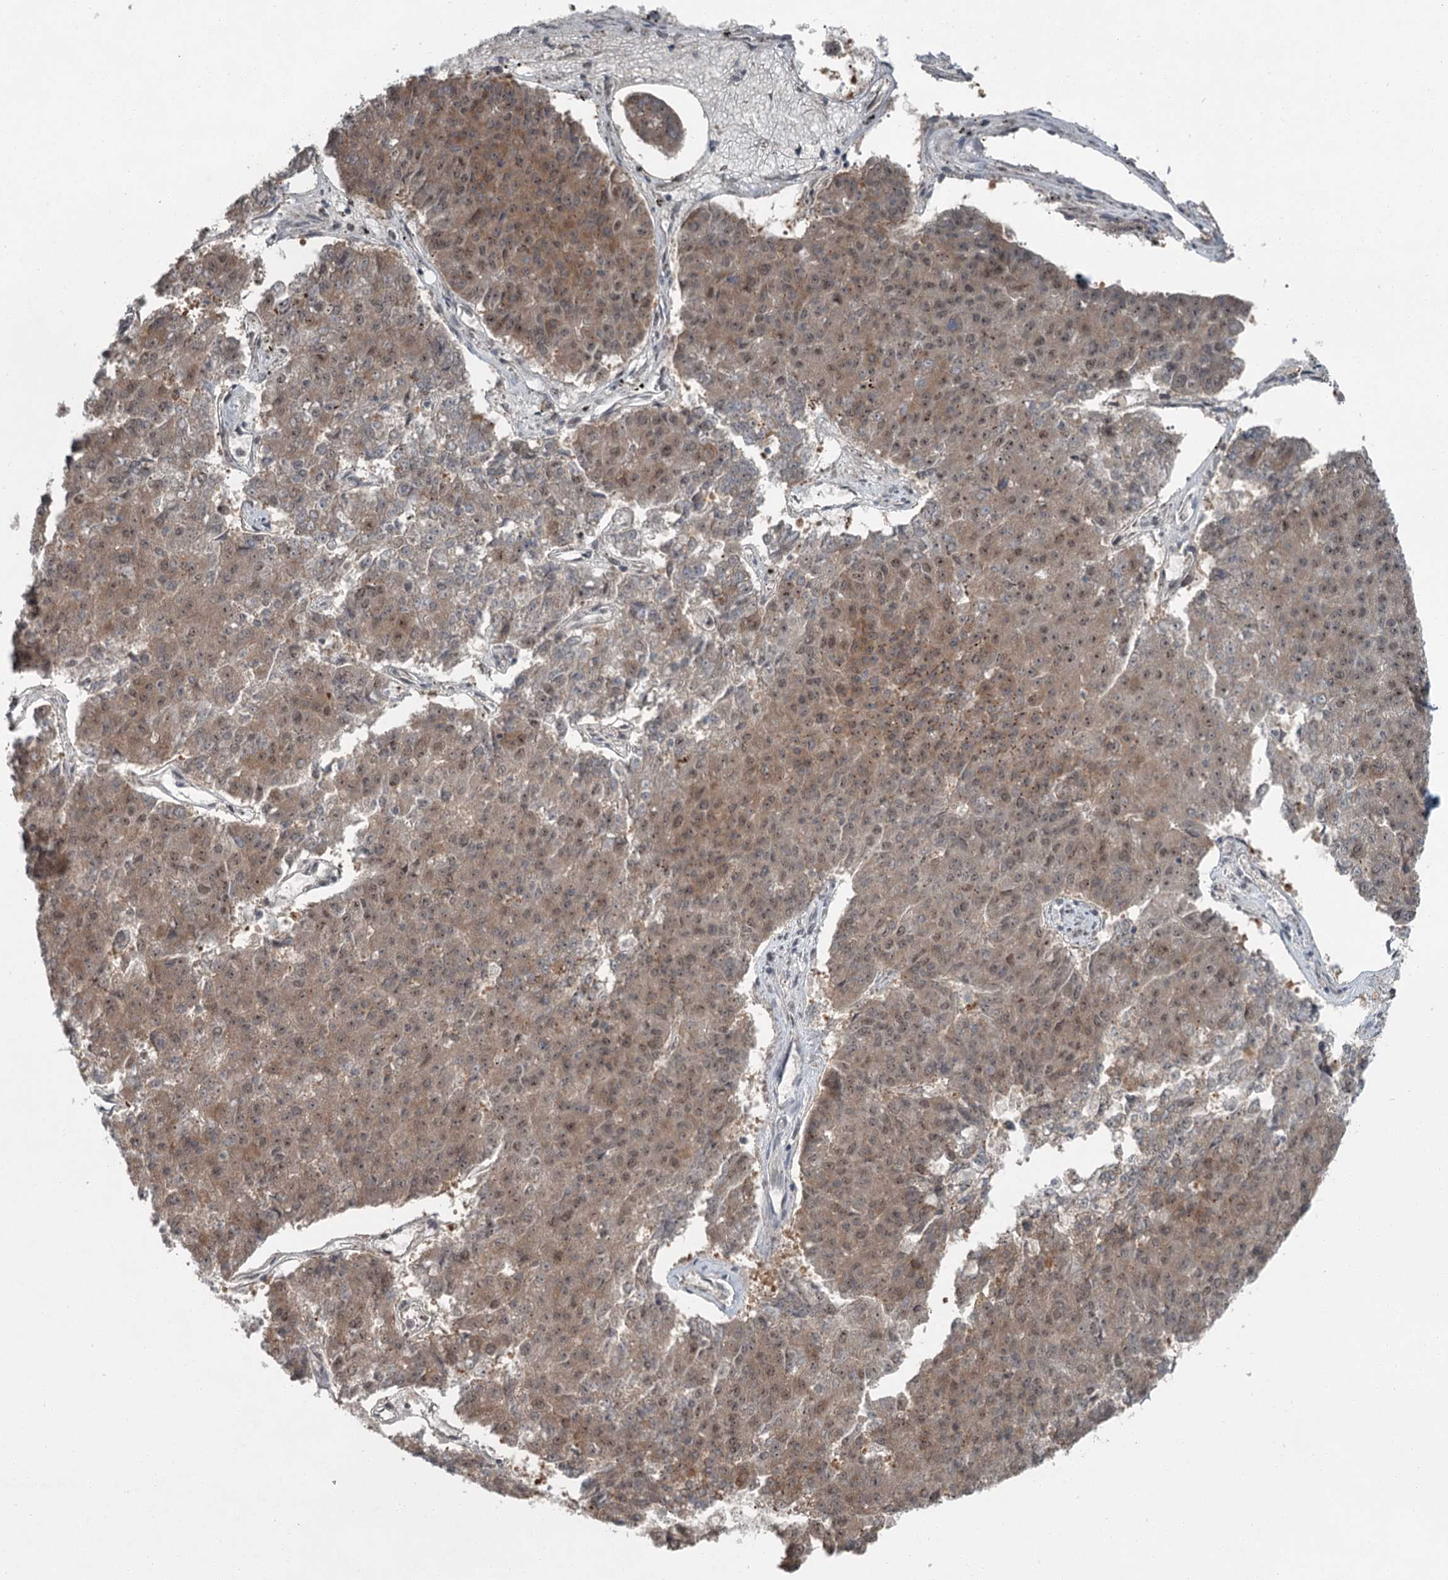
{"staining": {"intensity": "moderate", "quantity": "25%-75%", "location": "cytoplasmic/membranous,nuclear"}, "tissue": "pancreatic cancer", "cell_type": "Tumor cells", "image_type": "cancer", "snomed": [{"axis": "morphology", "description": "Adenocarcinoma, NOS"}, {"axis": "topography", "description": "Pancreas"}], "caption": "The micrograph displays staining of pancreatic cancer (adenocarcinoma), revealing moderate cytoplasmic/membranous and nuclear protein staining (brown color) within tumor cells.", "gene": "EXOSC1", "patient": {"sex": "male", "age": 50}}